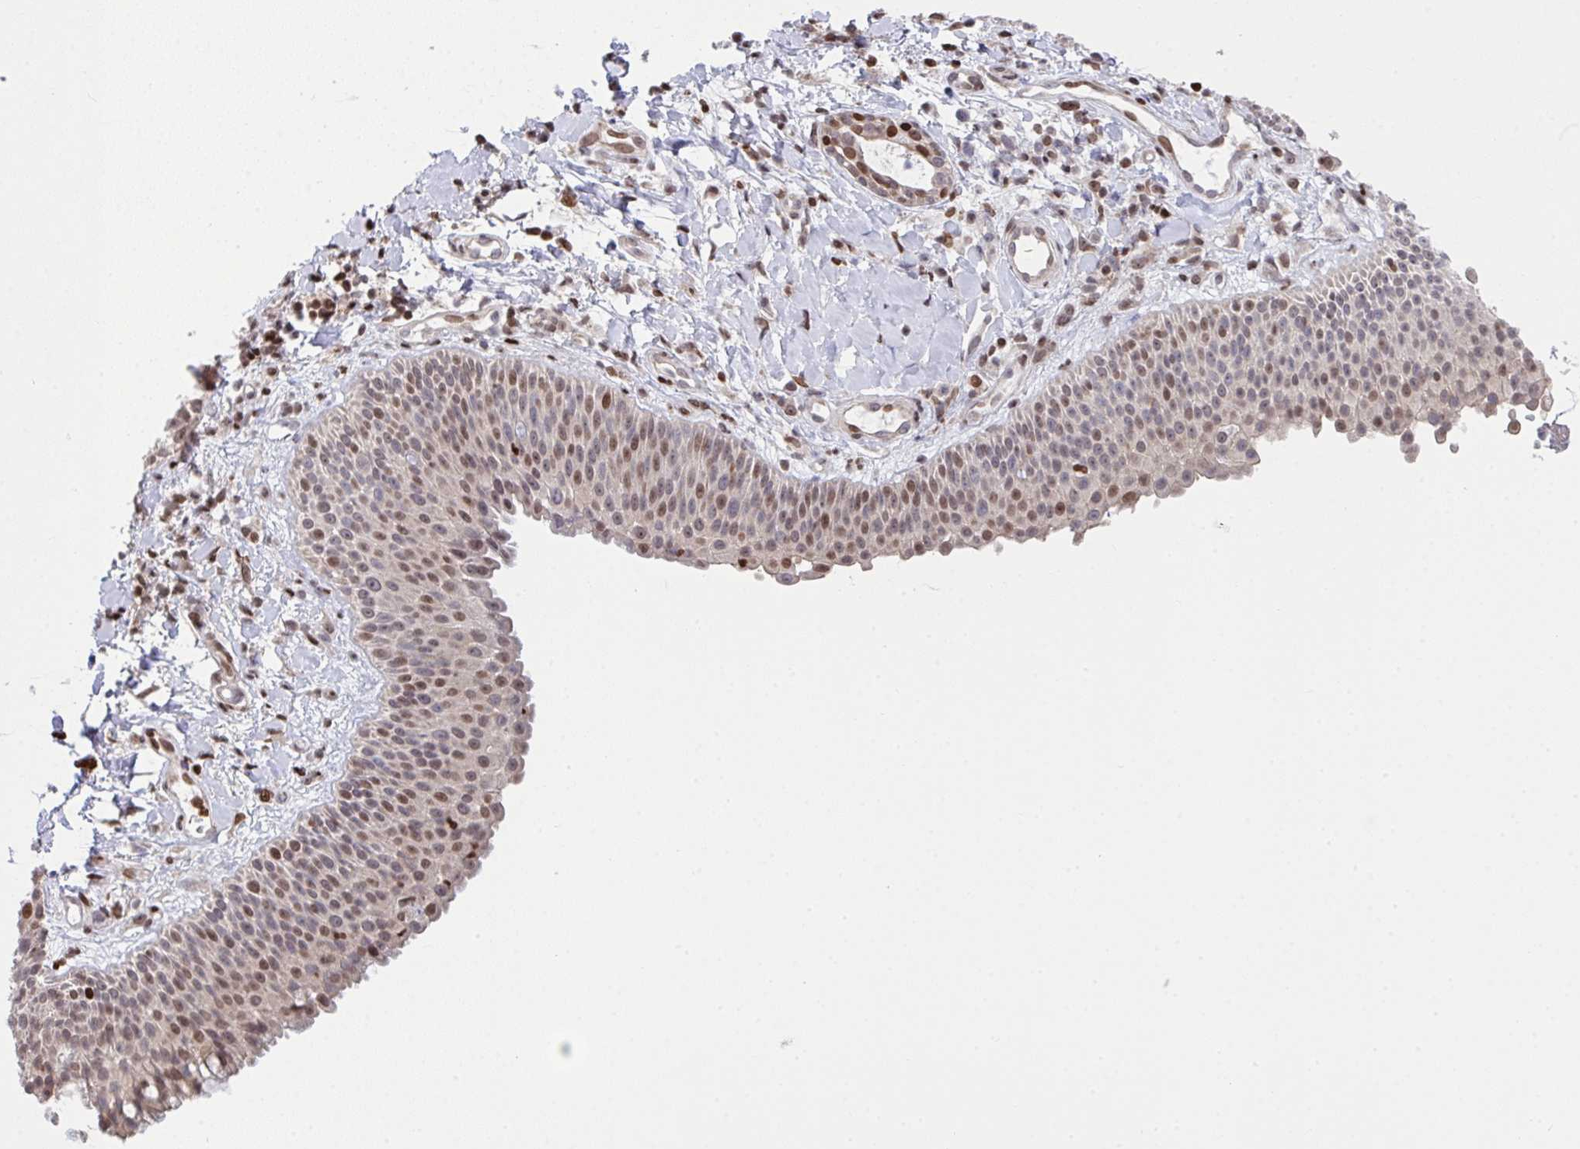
{"staining": {"intensity": "strong", "quantity": "25%-75%", "location": "nuclear"}, "tissue": "nasopharynx", "cell_type": "Respiratory epithelial cells", "image_type": "normal", "snomed": [{"axis": "morphology", "description": "Normal tissue, NOS"}, {"axis": "morphology", "description": "Inflammation, NOS"}, {"axis": "topography", "description": "Nasopharynx"}], "caption": "Respiratory epithelial cells display high levels of strong nuclear expression in approximately 25%-75% of cells in normal nasopharynx.", "gene": "RAPGEF5", "patient": {"sex": "male", "age": 54}}